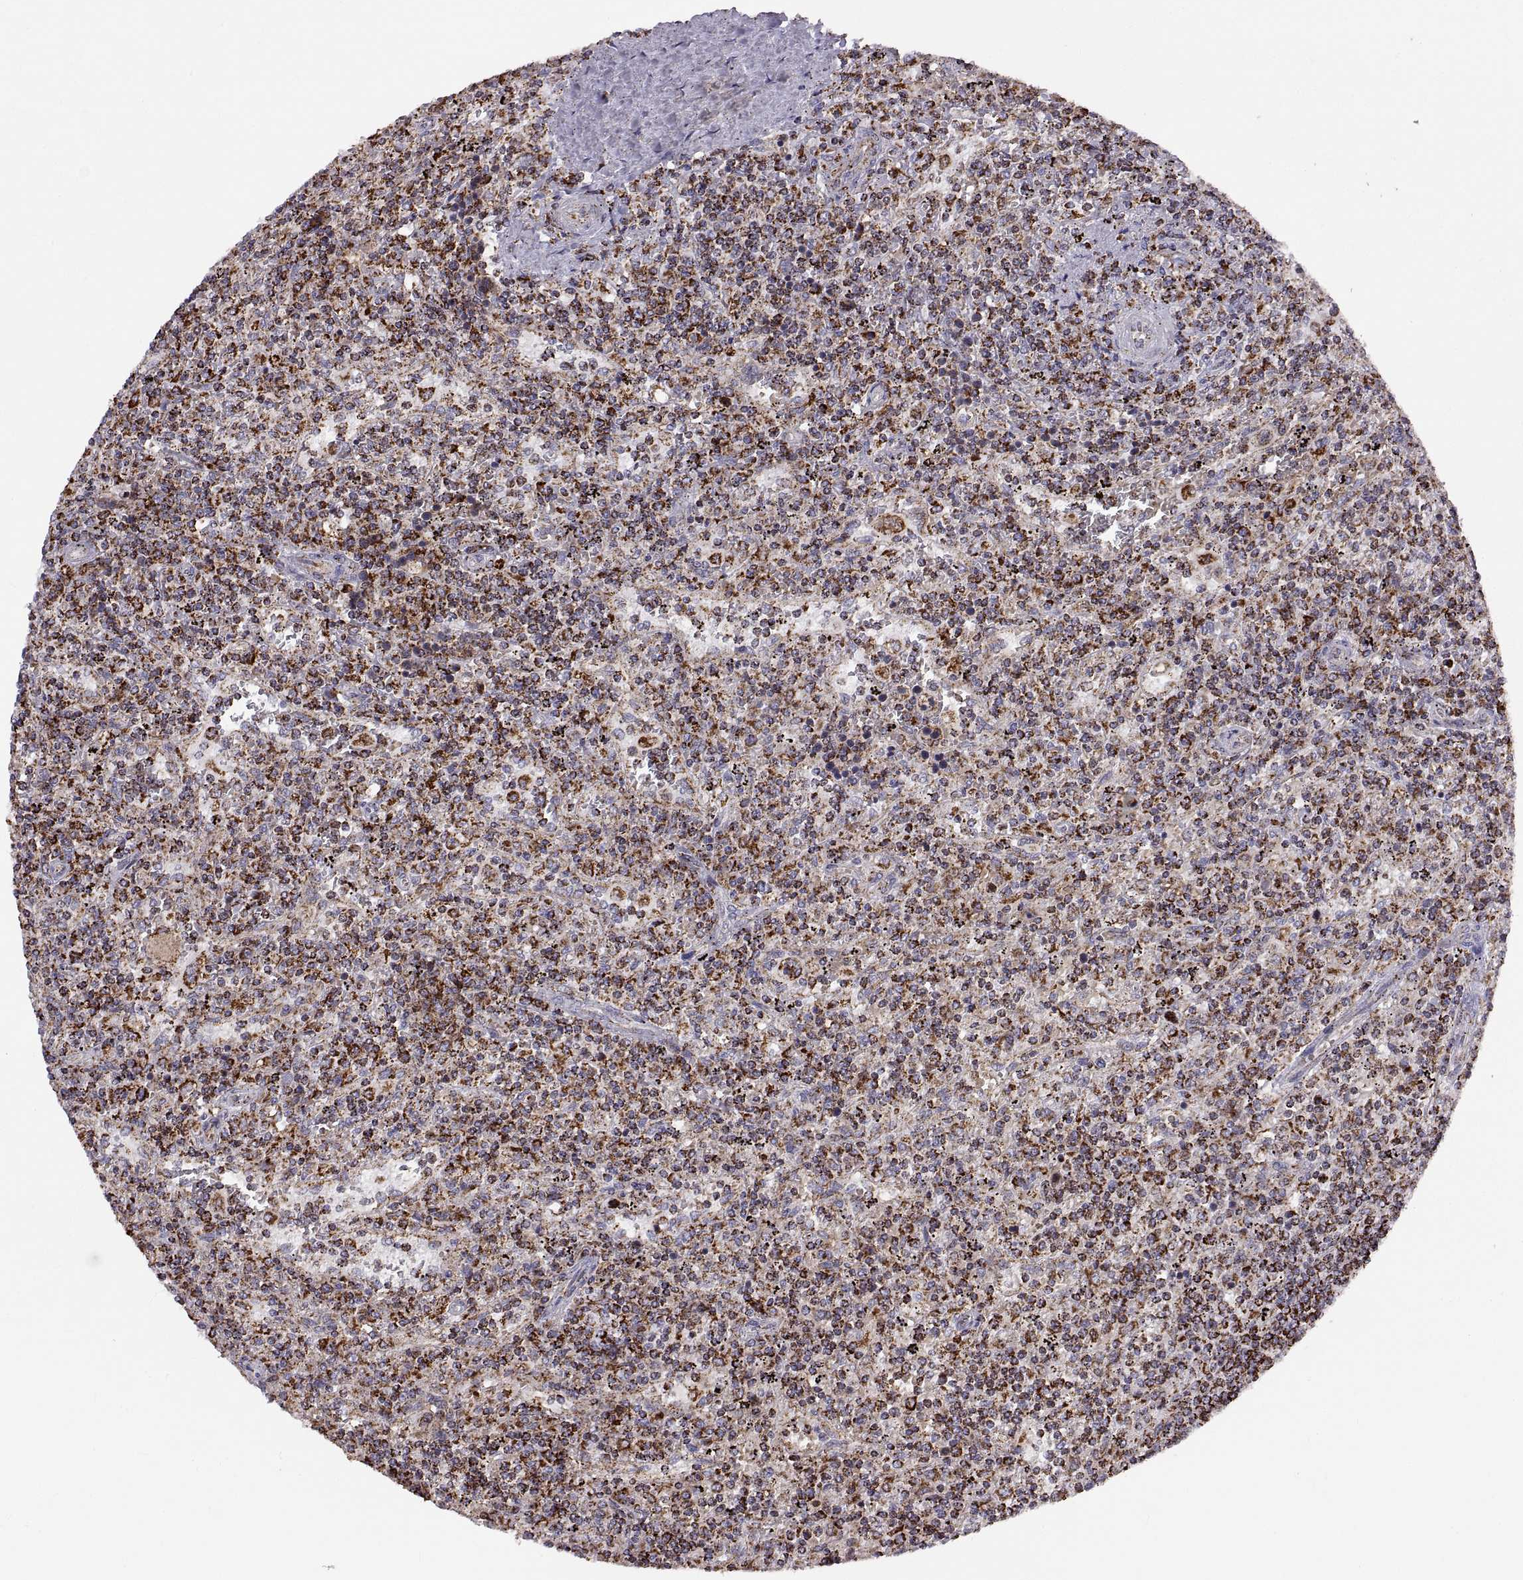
{"staining": {"intensity": "strong", "quantity": ">75%", "location": "cytoplasmic/membranous"}, "tissue": "lymphoma", "cell_type": "Tumor cells", "image_type": "cancer", "snomed": [{"axis": "morphology", "description": "Malignant lymphoma, non-Hodgkin's type, Low grade"}, {"axis": "topography", "description": "Spleen"}], "caption": "This histopathology image reveals IHC staining of lymphoma, with high strong cytoplasmic/membranous expression in about >75% of tumor cells.", "gene": "ARSD", "patient": {"sex": "male", "age": 62}}